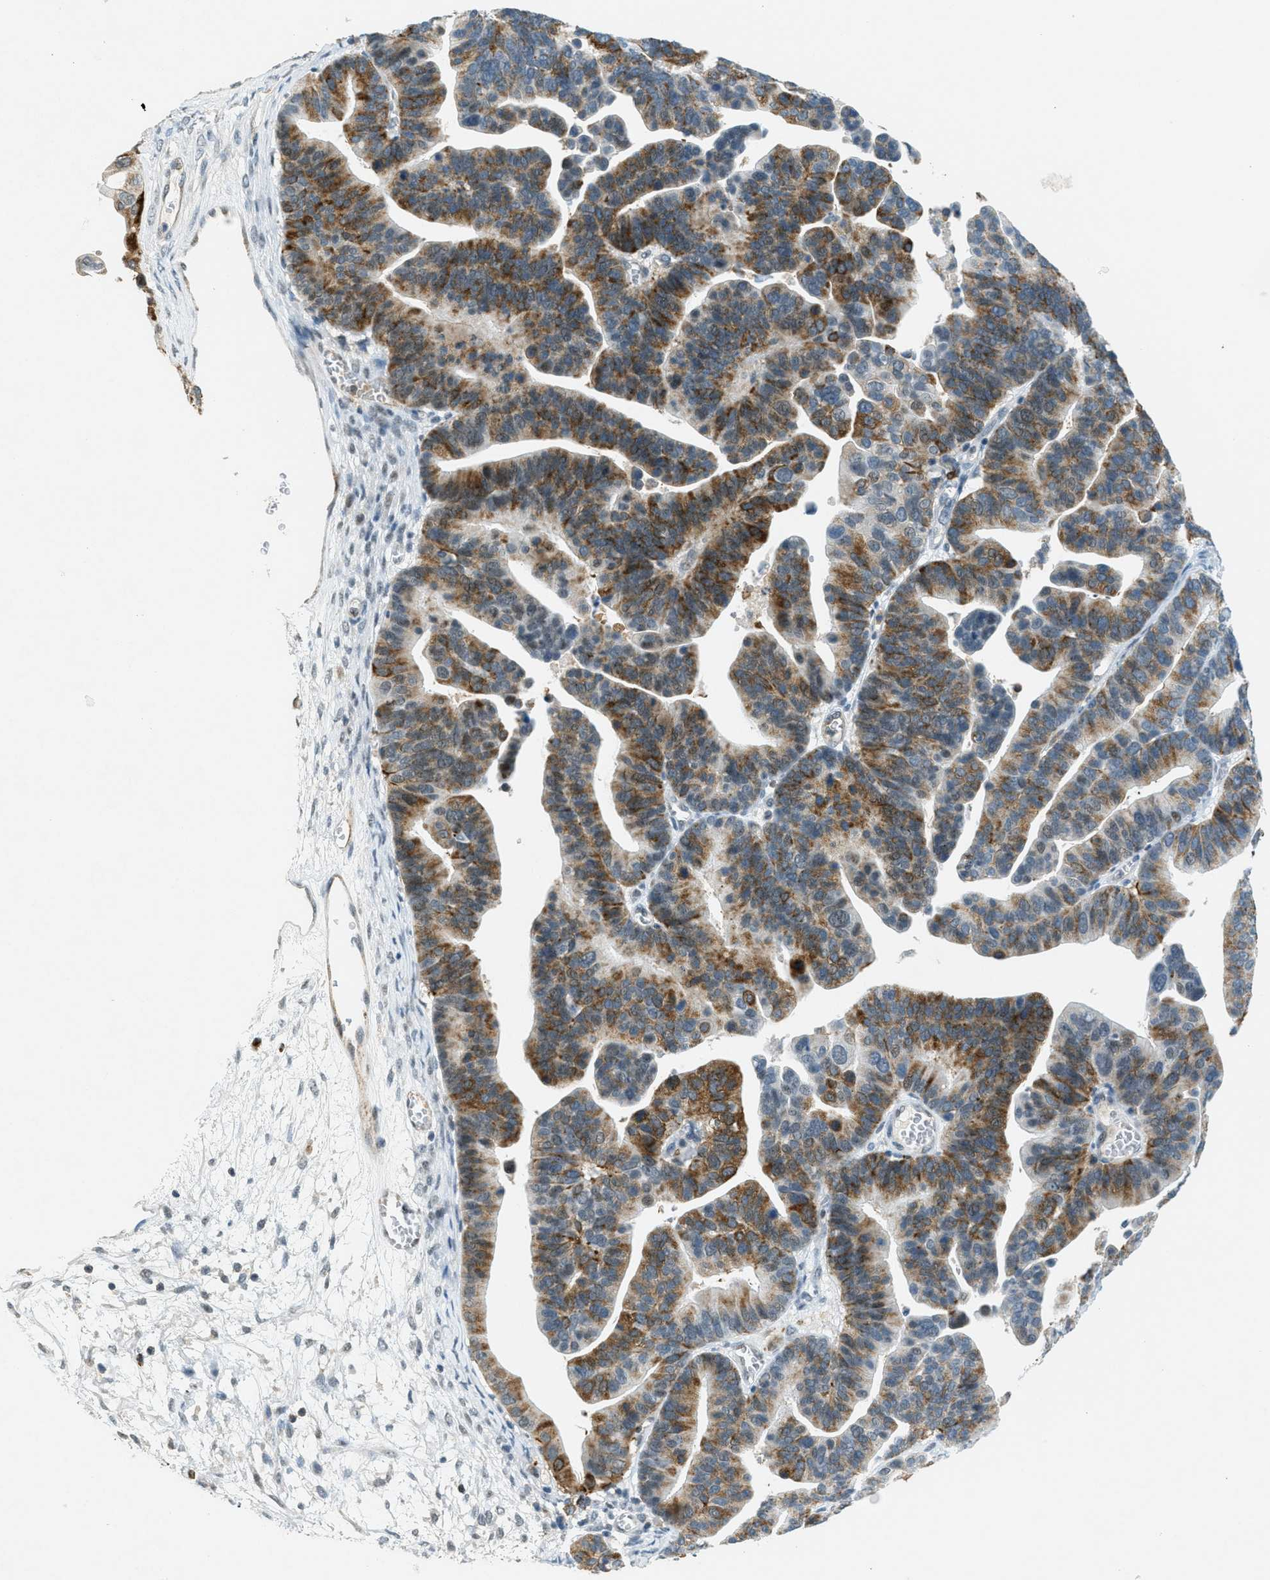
{"staining": {"intensity": "moderate", "quantity": ">75%", "location": "cytoplasmic/membranous"}, "tissue": "ovarian cancer", "cell_type": "Tumor cells", "image_type": "cancer", "snomed": [{"axis": "morphology", "description": "Cystadenocarcinoma, serous, NOS"}, {"axis": "topography", "description": "Ovary"}], "caption": "Immunohistochemistry of human ovarian serous cystadenocarcinoma displays medium levels of moderate cytoplasmic/membranous staining in approximately >75% of tumor cells.", "gene": "FYN", "patient": {"sex": "female", "age": 56}}